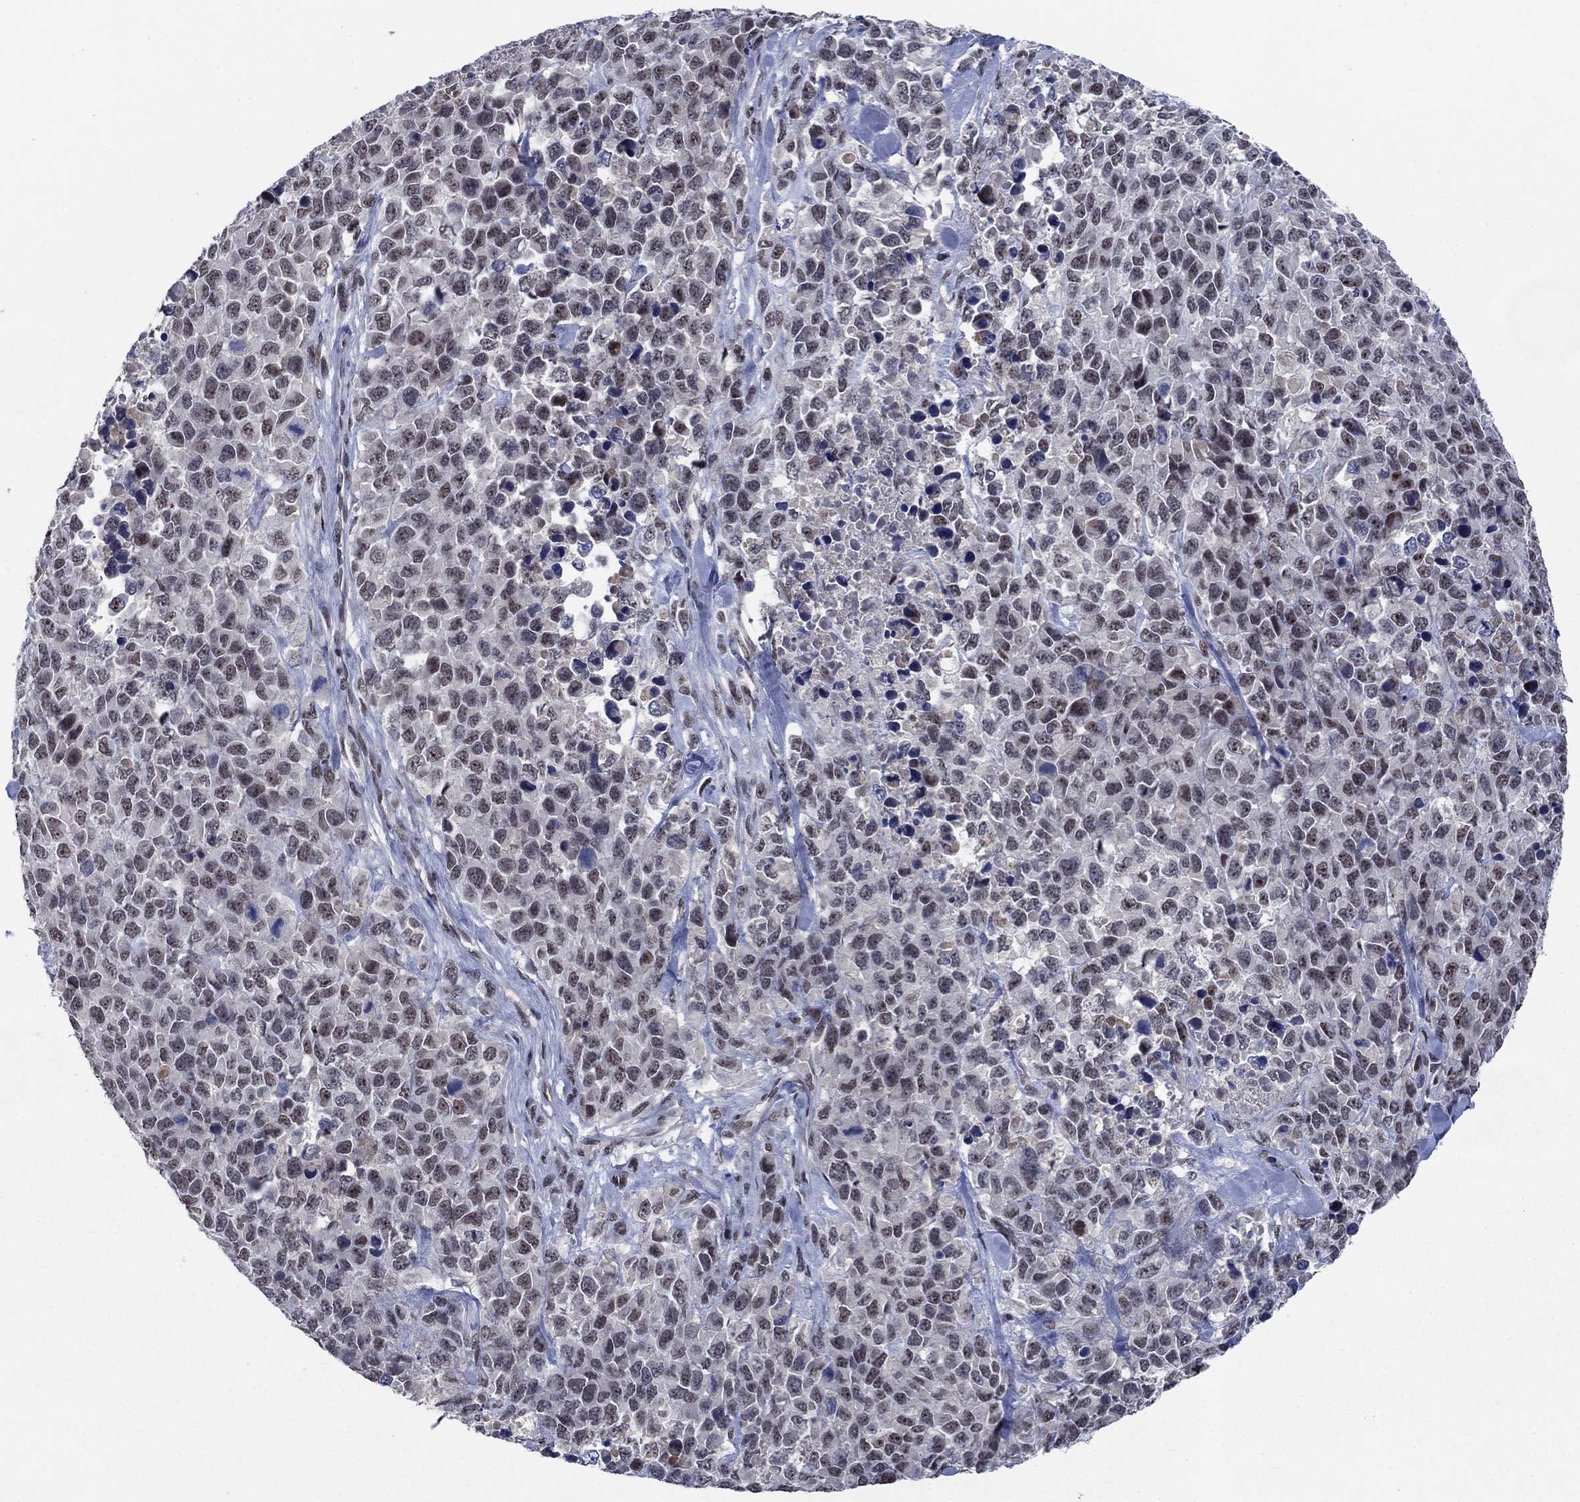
{"staining": {"intensity": "negative", "quantity": "none", "location": "none"}, "tissue": "melanoma", "cell_type": "Tumor cells", "image_type": "cancer", "snomed": [{"axis": "morphology", "description": "Malignant melanoma, Metastatic site"}, {"axis": "topography", "description": "Skin"}], "caption": "High power microscopy micrograph of an immunohistochemistry (IHC) photomicrograph of melanoma, revealing no significant expression in tumor cells.", "gene": "HTN1", "patient": {"sex": "male", "age": 84}}